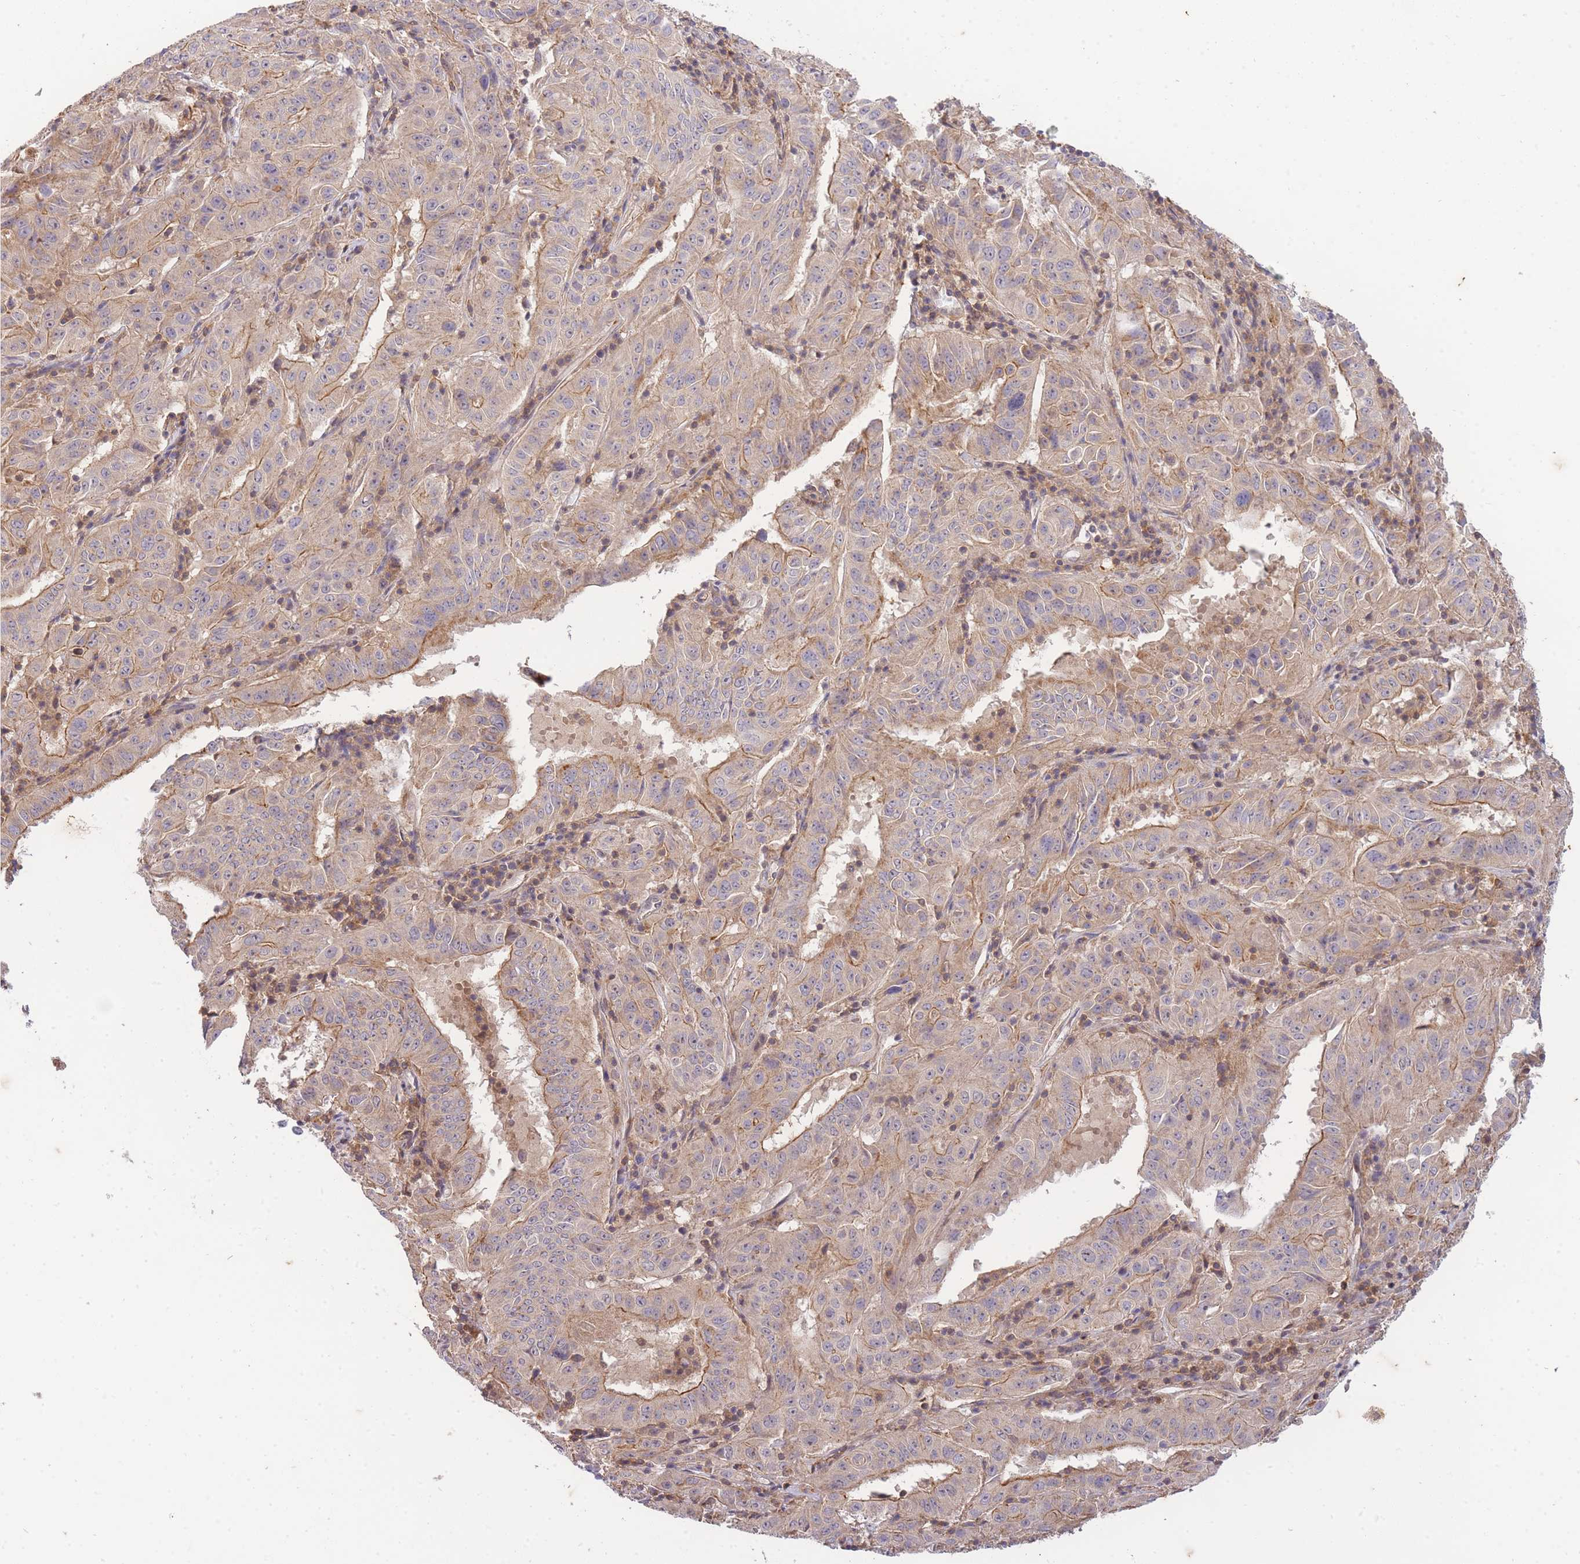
{"staining": {"intensity": "moderate", "quantity": "25%-75%", "location": "cytoplasmic/membranous"}, "tissue": "pancreatic cancer", "cell_type": "Tumor cells", "image_type": "cancer", "snomed": [{"axis": "morphology", "description": "Adenocarcinoma, NOS"}, {"axis": "topography", "description": "Pancreas"}], "caption": "Pancreatic cancer stained with a protein marker exhibits moderate staining in tumor cells.", "gene": "ST8SIA4", "patient": {"sex": "male", "age": 63}}